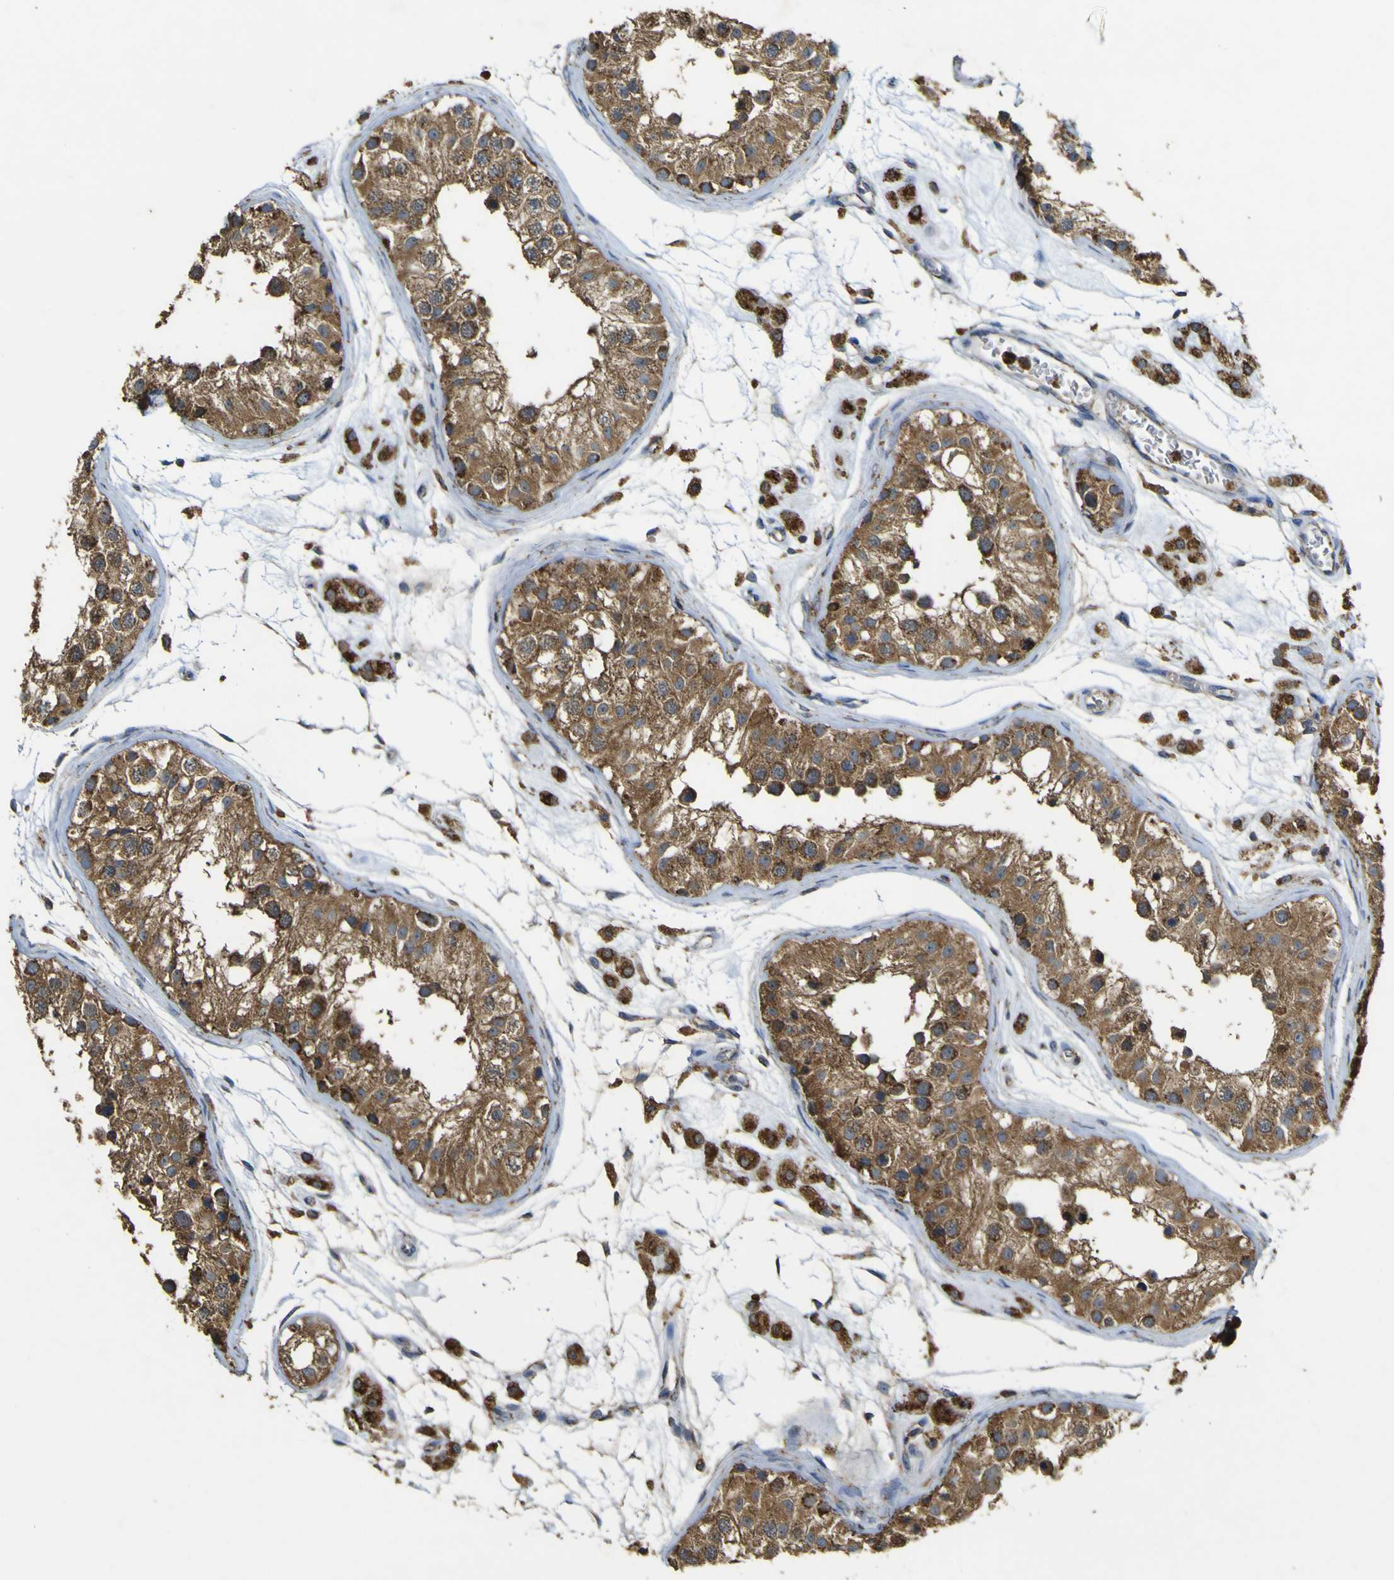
{"staining": {"intensity": "strong", "quantity": ">75%", "location": "cytoplasmic/membranous"}, "tissue": "testis", "cell_type": "Cells in seminiferous ducts", "image_type": "normal", "snomed": [{"axis": "morphology", "description": "Normal tissue, NOS"}, {"axis": "morphology", "description": "Adenocarcinoma, metastatic, NOS"}, {"axis": "topography", "description": "Testis"}], "caption": "A high amount of strong cytoplasmic/membranous positivity is identified in about >75% of cells in seminiferous ducts in unremarkable testis. The protein is stained brown, and the nuclei are stained in blue (DAB (3,3'-diaminobenzidine) IHC with brightfield microscopy, high magnification).", "gene": "ACSL3", "patient": {"sex": "male", "age": 26}}